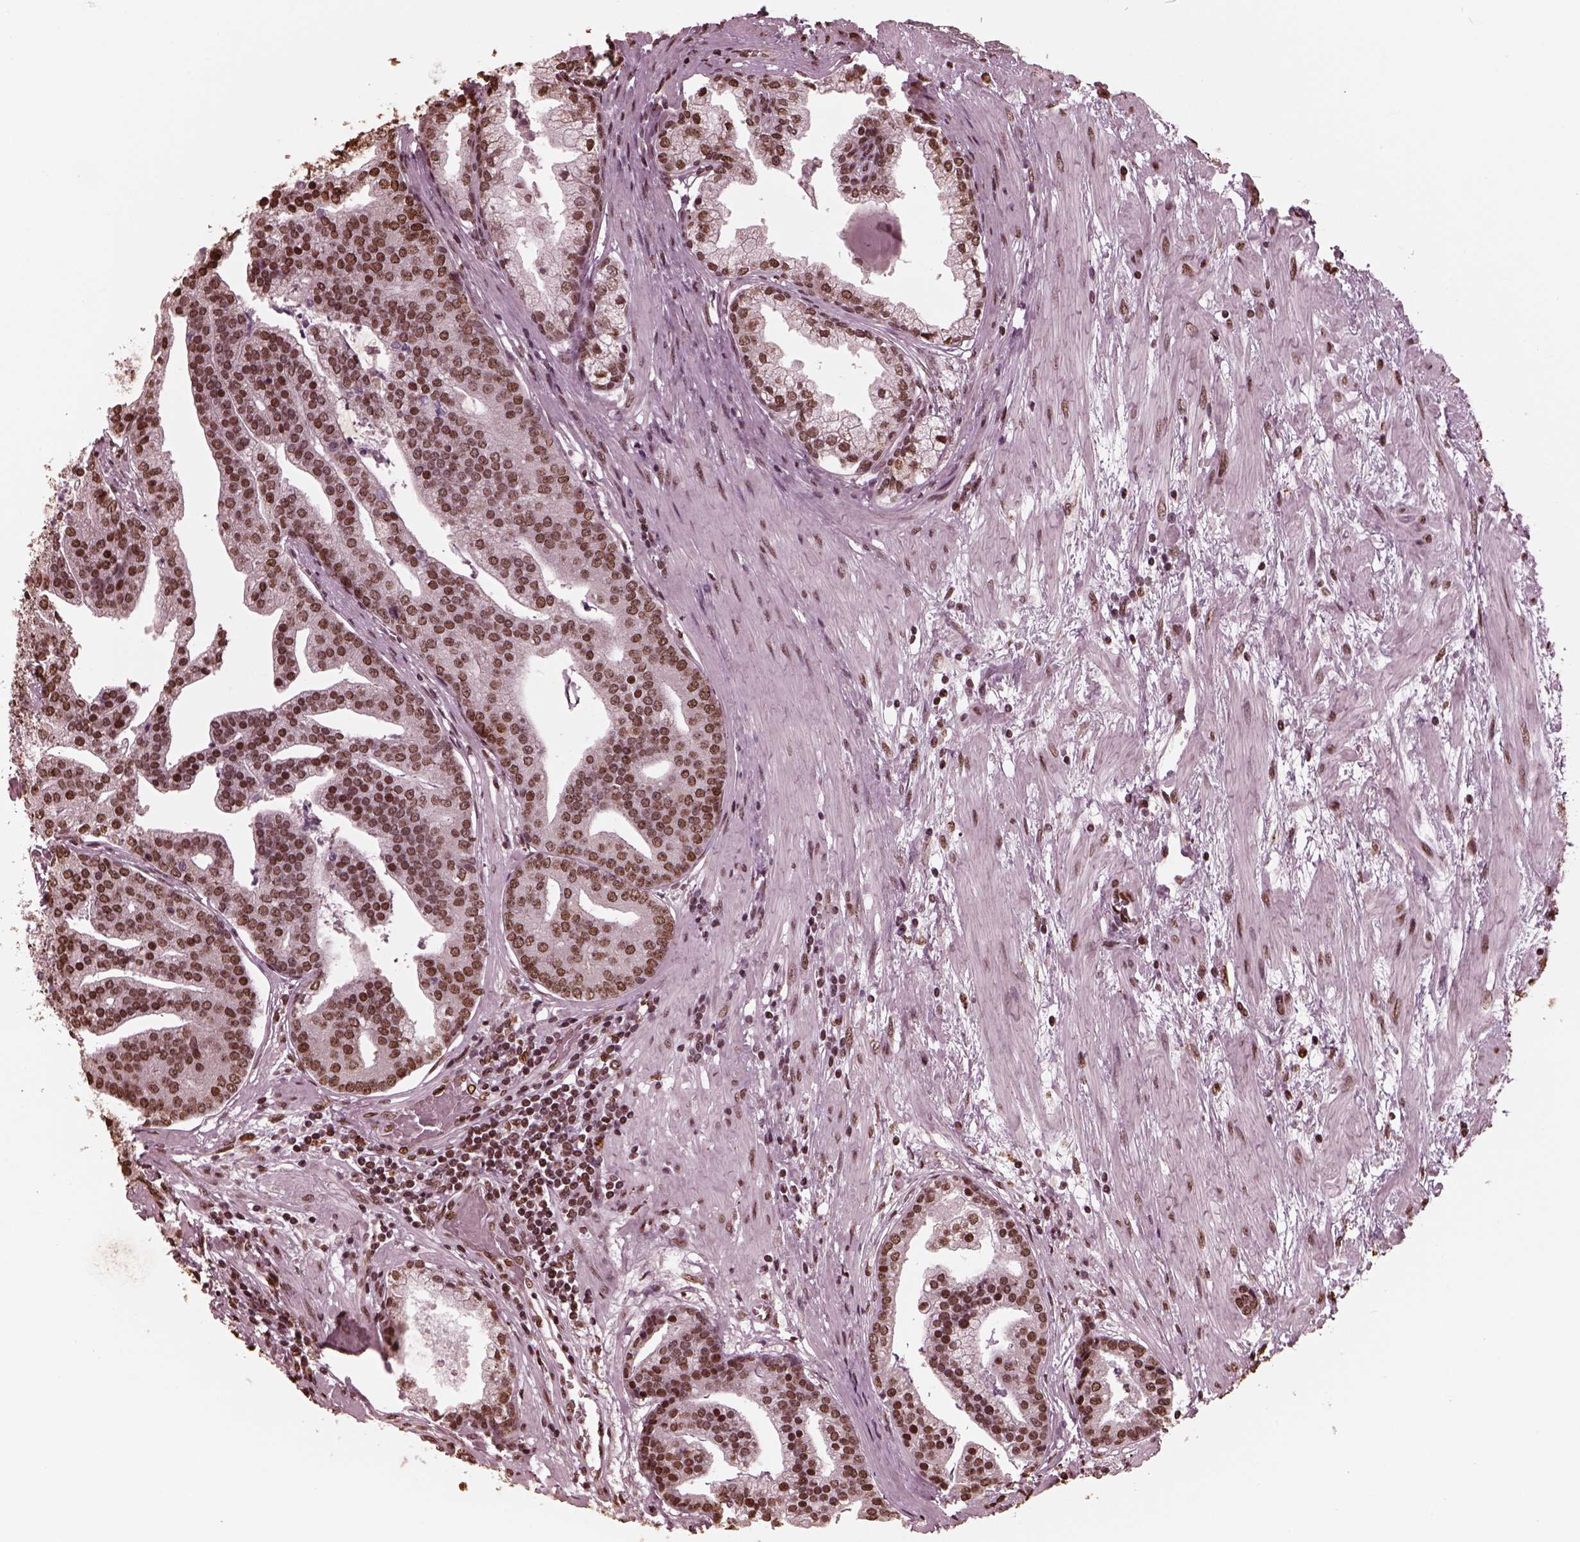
{"staining": {"intensity": "strong", "quantity": ">75%", "location": "nuclear"}, "tissue": "prostate cancer", "cell_type": "Tumor cells", "image_type": "cancer", "snomed": [{"axis": "morphology", "description": "Adenocarcinoma, NOS"}, {"axis": "topography", "description": "Prostate and seminal vesicle, NOS"}, {"axis": "topography", "description": "Prostate"}], "caption": "High-power microscopy captured an IHC histopathology image of prostate cancer, revealing strong nuclear expression in approximately >75% of tumor cells.", "gene": "NSD1", "patient": {"sex": "male", "age": 44}}